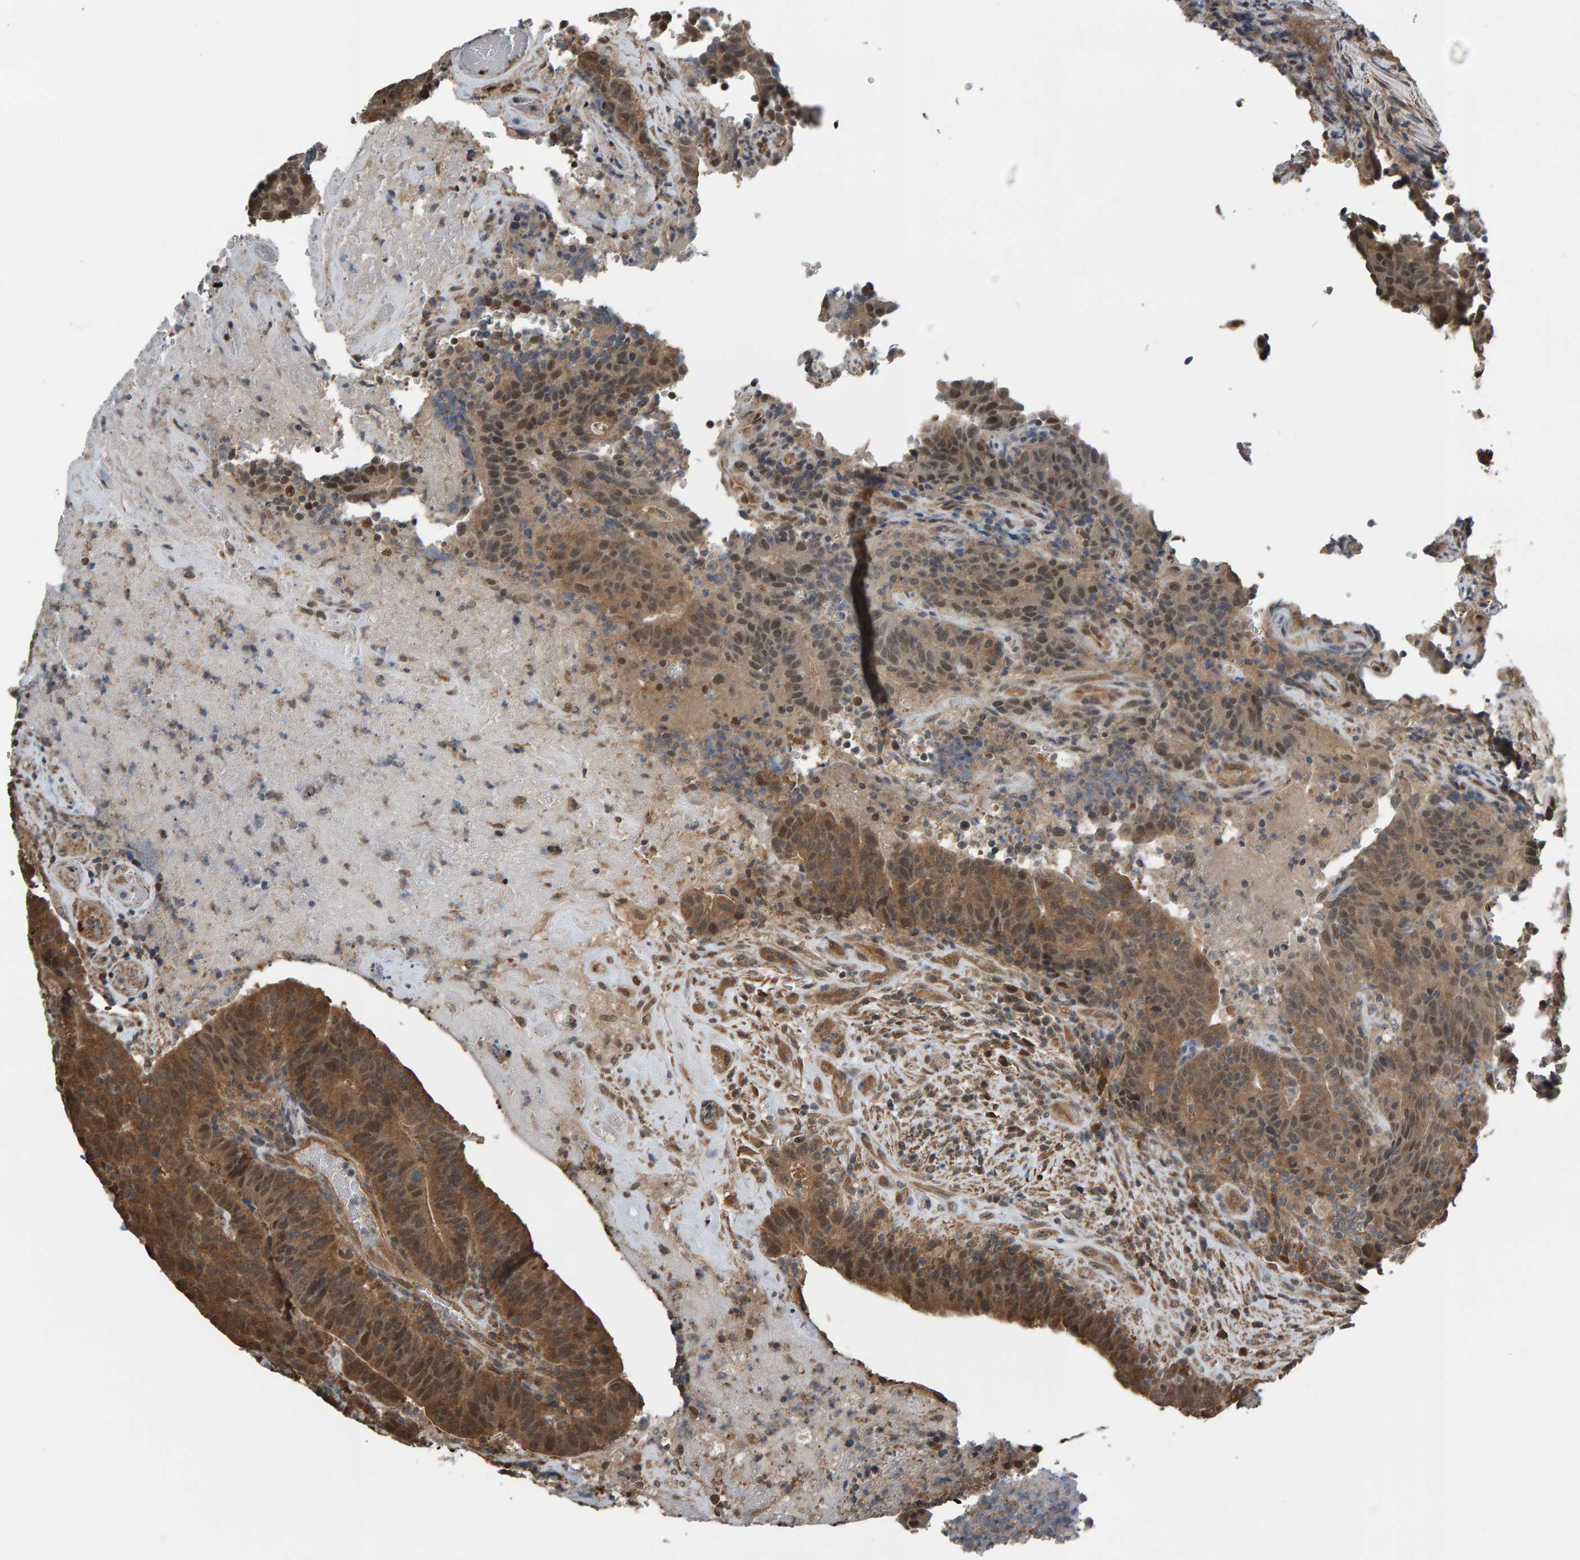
{"staining": {"intensity": "moderate", "quantity": ">75%", "location": "cytoplasmic/membranous,nuclear"}, "tissue": "colorectal cancer", "cell_type": "Tumor cells", "image_type": "cancer", "snomed": [{"axis": "morphology", "description": "Normal tissue, NOS"}, {"axis": "morphology", "description": "Adenocarcinoma, NOS"}, {"axis": "topography", "description": "Colon"}], "caption": "Immunohistochemical staining of colorectal adenocarcinoma shows medium levels of moderate cytoplasmic/membranous and nuclear protein positivity in approximately >75% of tumor cells.", "gene": "COASY", "patient": {"sex": "female", "age": 75}}